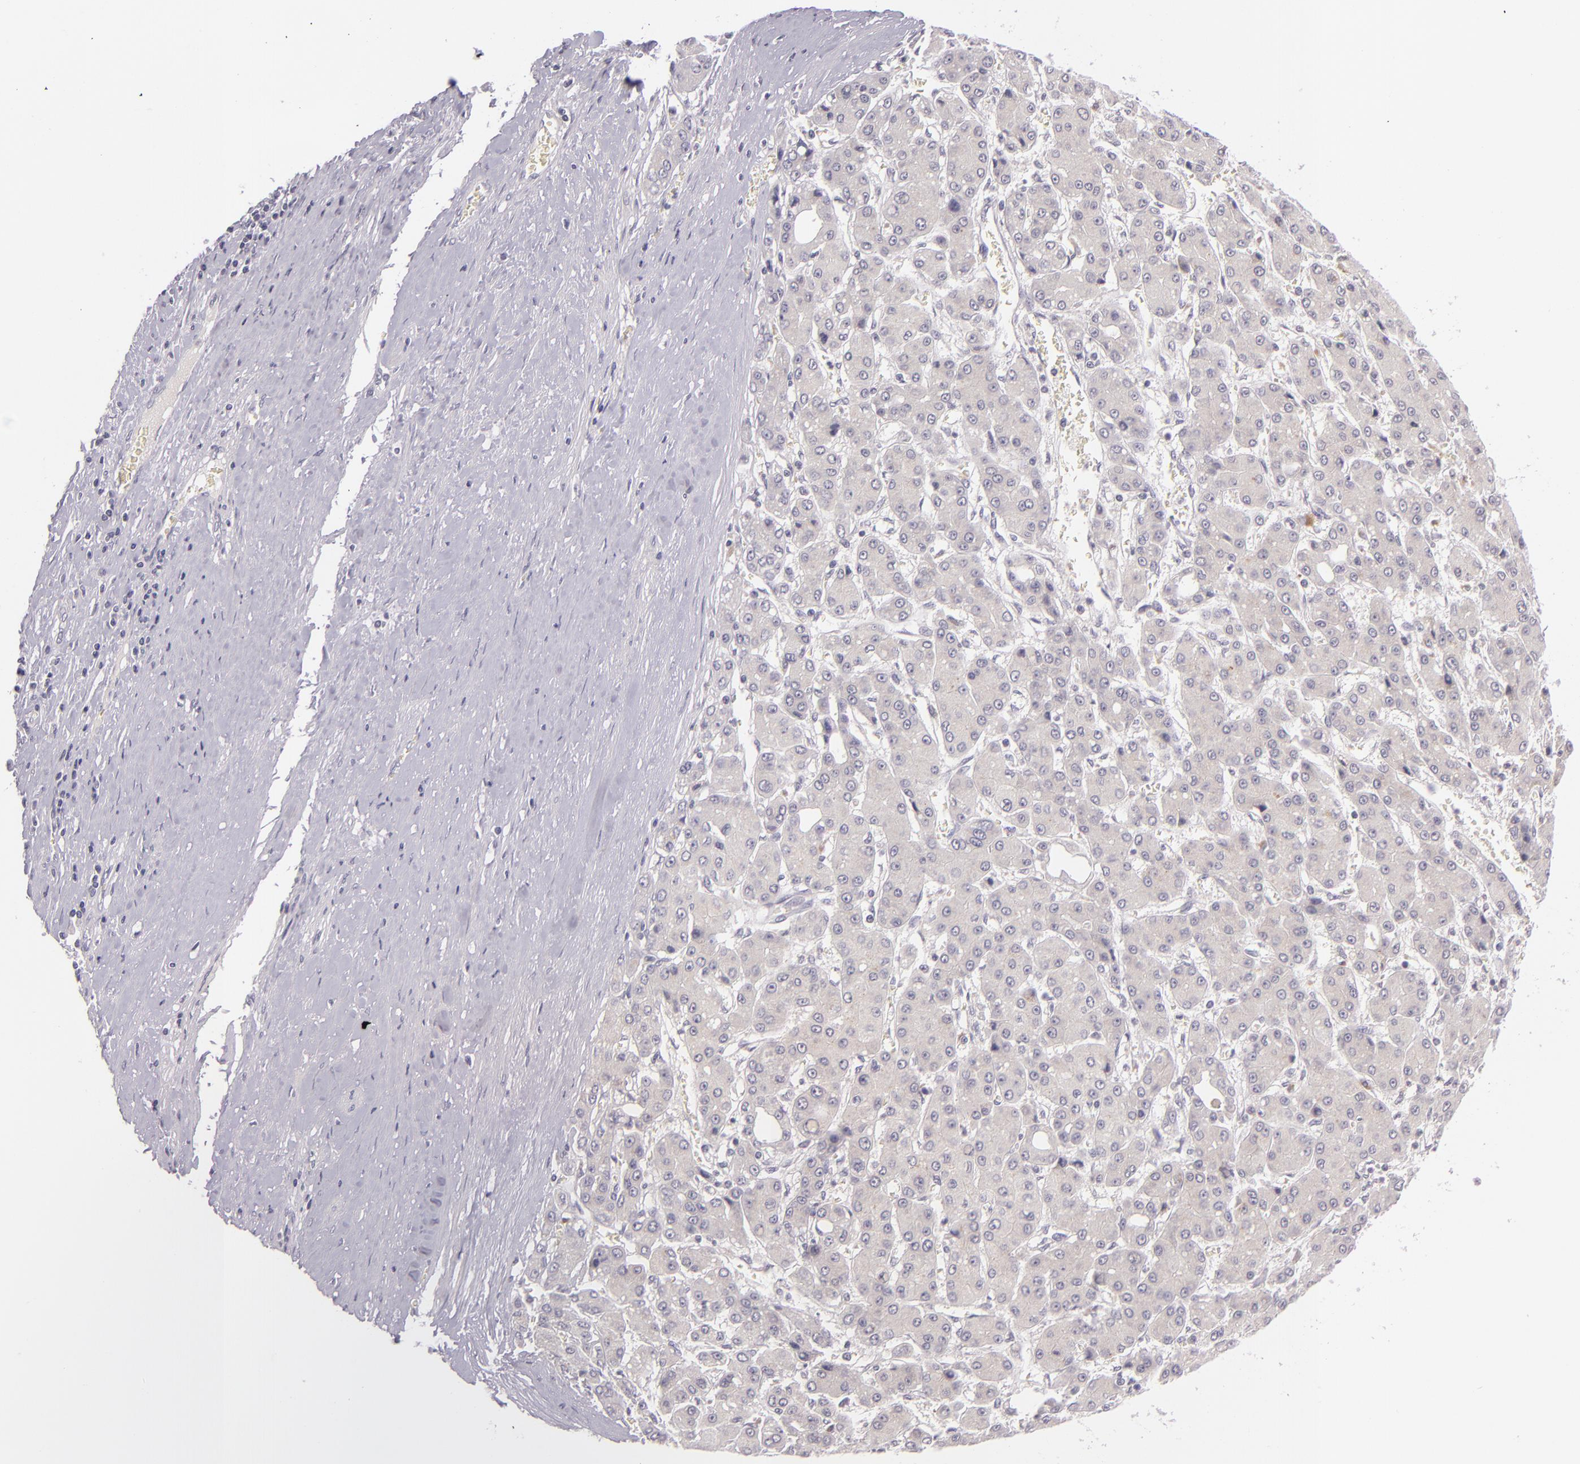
{"staining": {"intensity": "negative", "quantity": "none", "location": "none"}, "tissue": "liver cancer", "cell_type": "Tumor cells", "image_type": "cancer", "snomed": [{"axis": "morphology", "description": "Carcinoma, Hepatocellular, NOS"}, {"axis": "topography", "description": "Liver"}], "caption": "The photomicrograph demonstrates no staining of tumor cells in liver cancer.", "gene": "DAG1", "patient": {"sex": "male", "age": 69}}